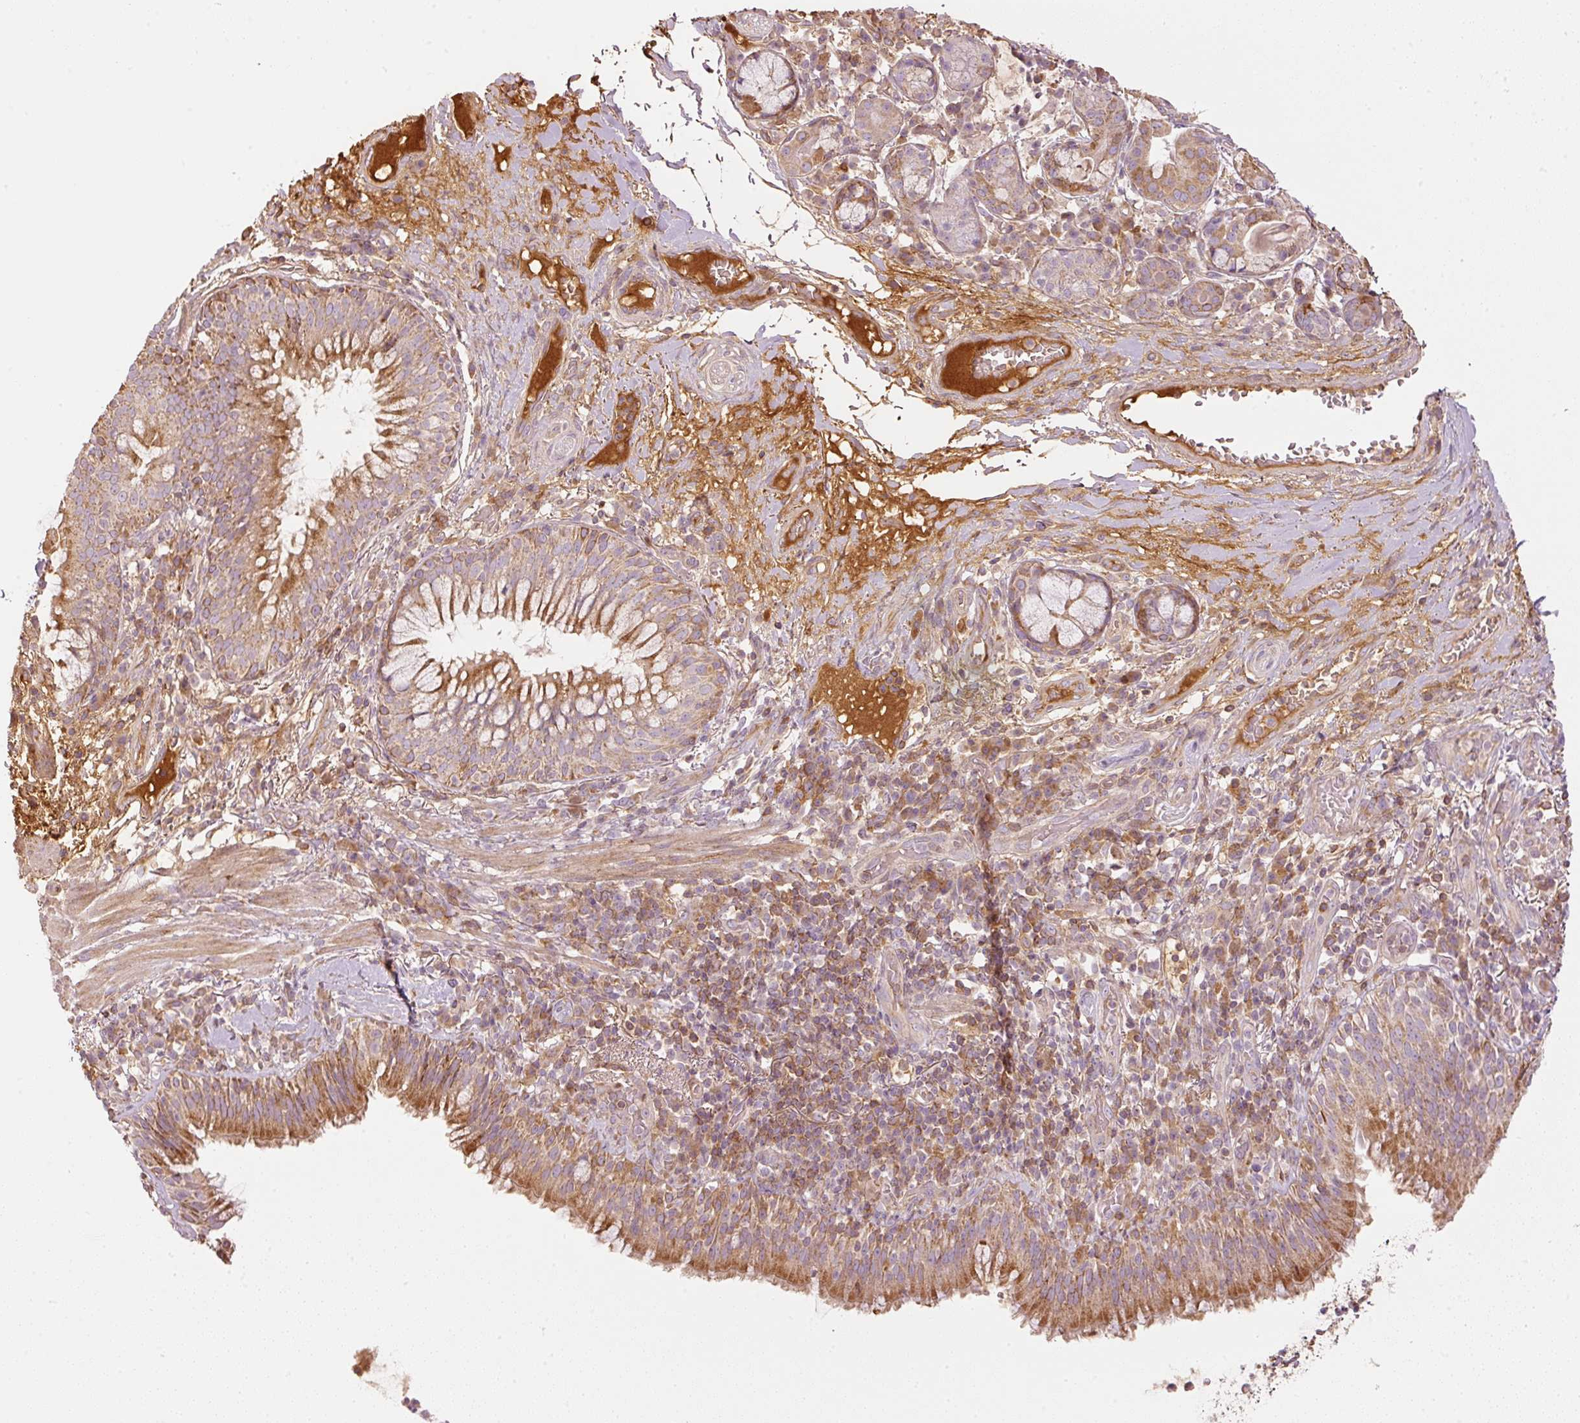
{"staining": {"intensity": "moderate", "quantity": "25%-75%", "location": "cytoplasmic/membranous"}, "tissue": "bronchus", "cell_type": "Respiratory epithelial cells", "image_type": "normal", "snomed": [{"axis": "morphology", "description": "Normal tissue, NOS"}, {"axis": "topography", "description": "Cartilage tissue"}, {"axis": "topography", "description": "Bronchus"}], "caption": "Immunohistochemical staining of unremarkable human bronchus demonstrates medium levels of moderate cytoplasmic/membranous positivity in about 25%-75% of respiratory epithelial cells.", "gene": "SERPING1", "patient": {"sex": "male", "age": 56}}